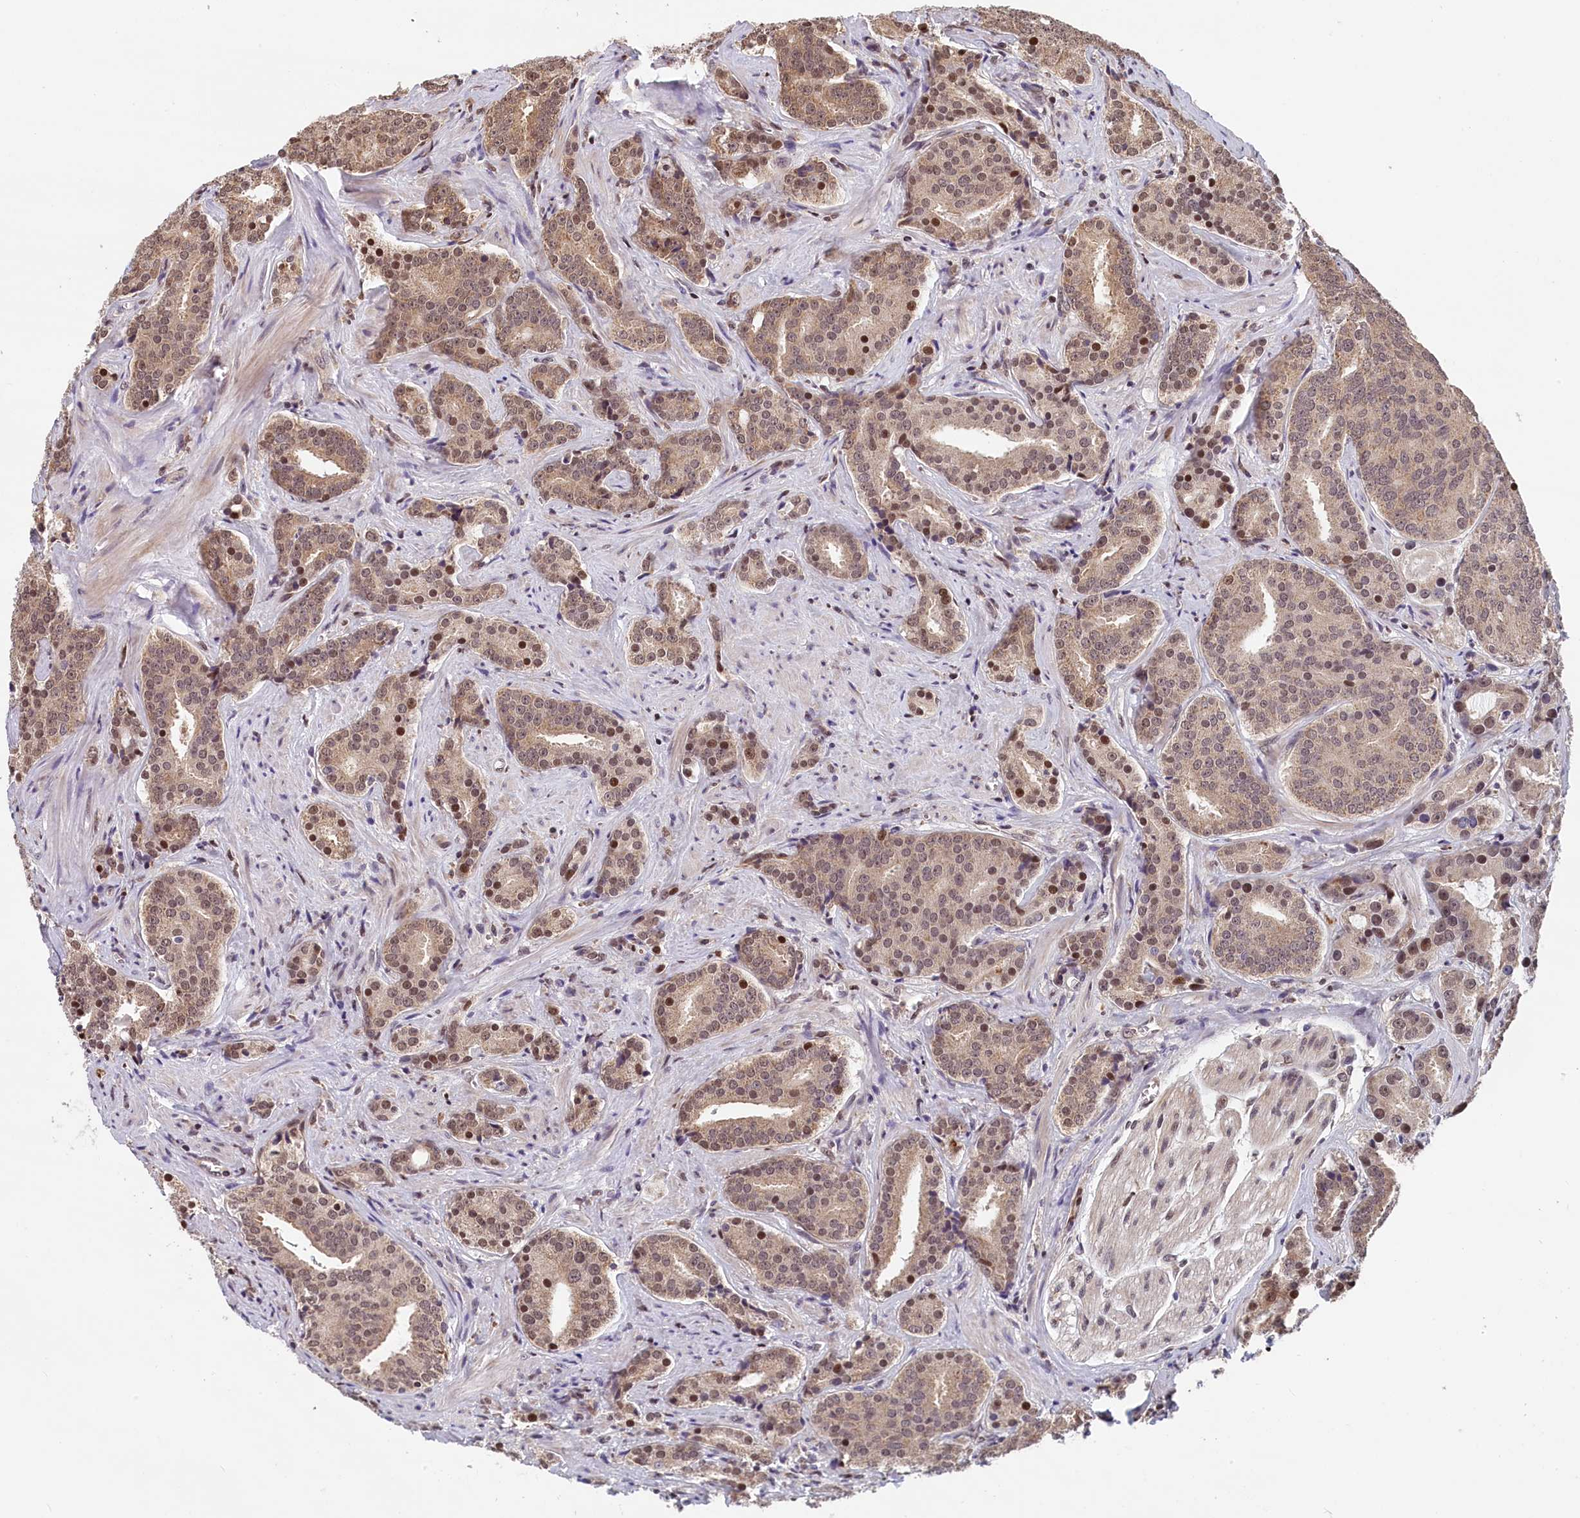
{"staining": {"intensity": "moderate", "quantity": ">75%", "location": "cytoplasmic/membranous,nuclear"}, "tissue": "prostate cancer", "cell_type": "Tumor cells", "image_type": "cancer", "snomed": [{"axis": "morphology", "description": "Adenocarcinoma, High grade"}, {"axis": "topography", "description": "Prostate"}], "caption": "Immunohistochemical staining of human adenocarcinoma (high-grade) (prostate) shows medium levels of moderate cytoplasmic/membranous and nuclear protein positivity in about >75% of tumor cells.", "gene": "KCNK6", "patient": {"sex": "male", "age": 55}}